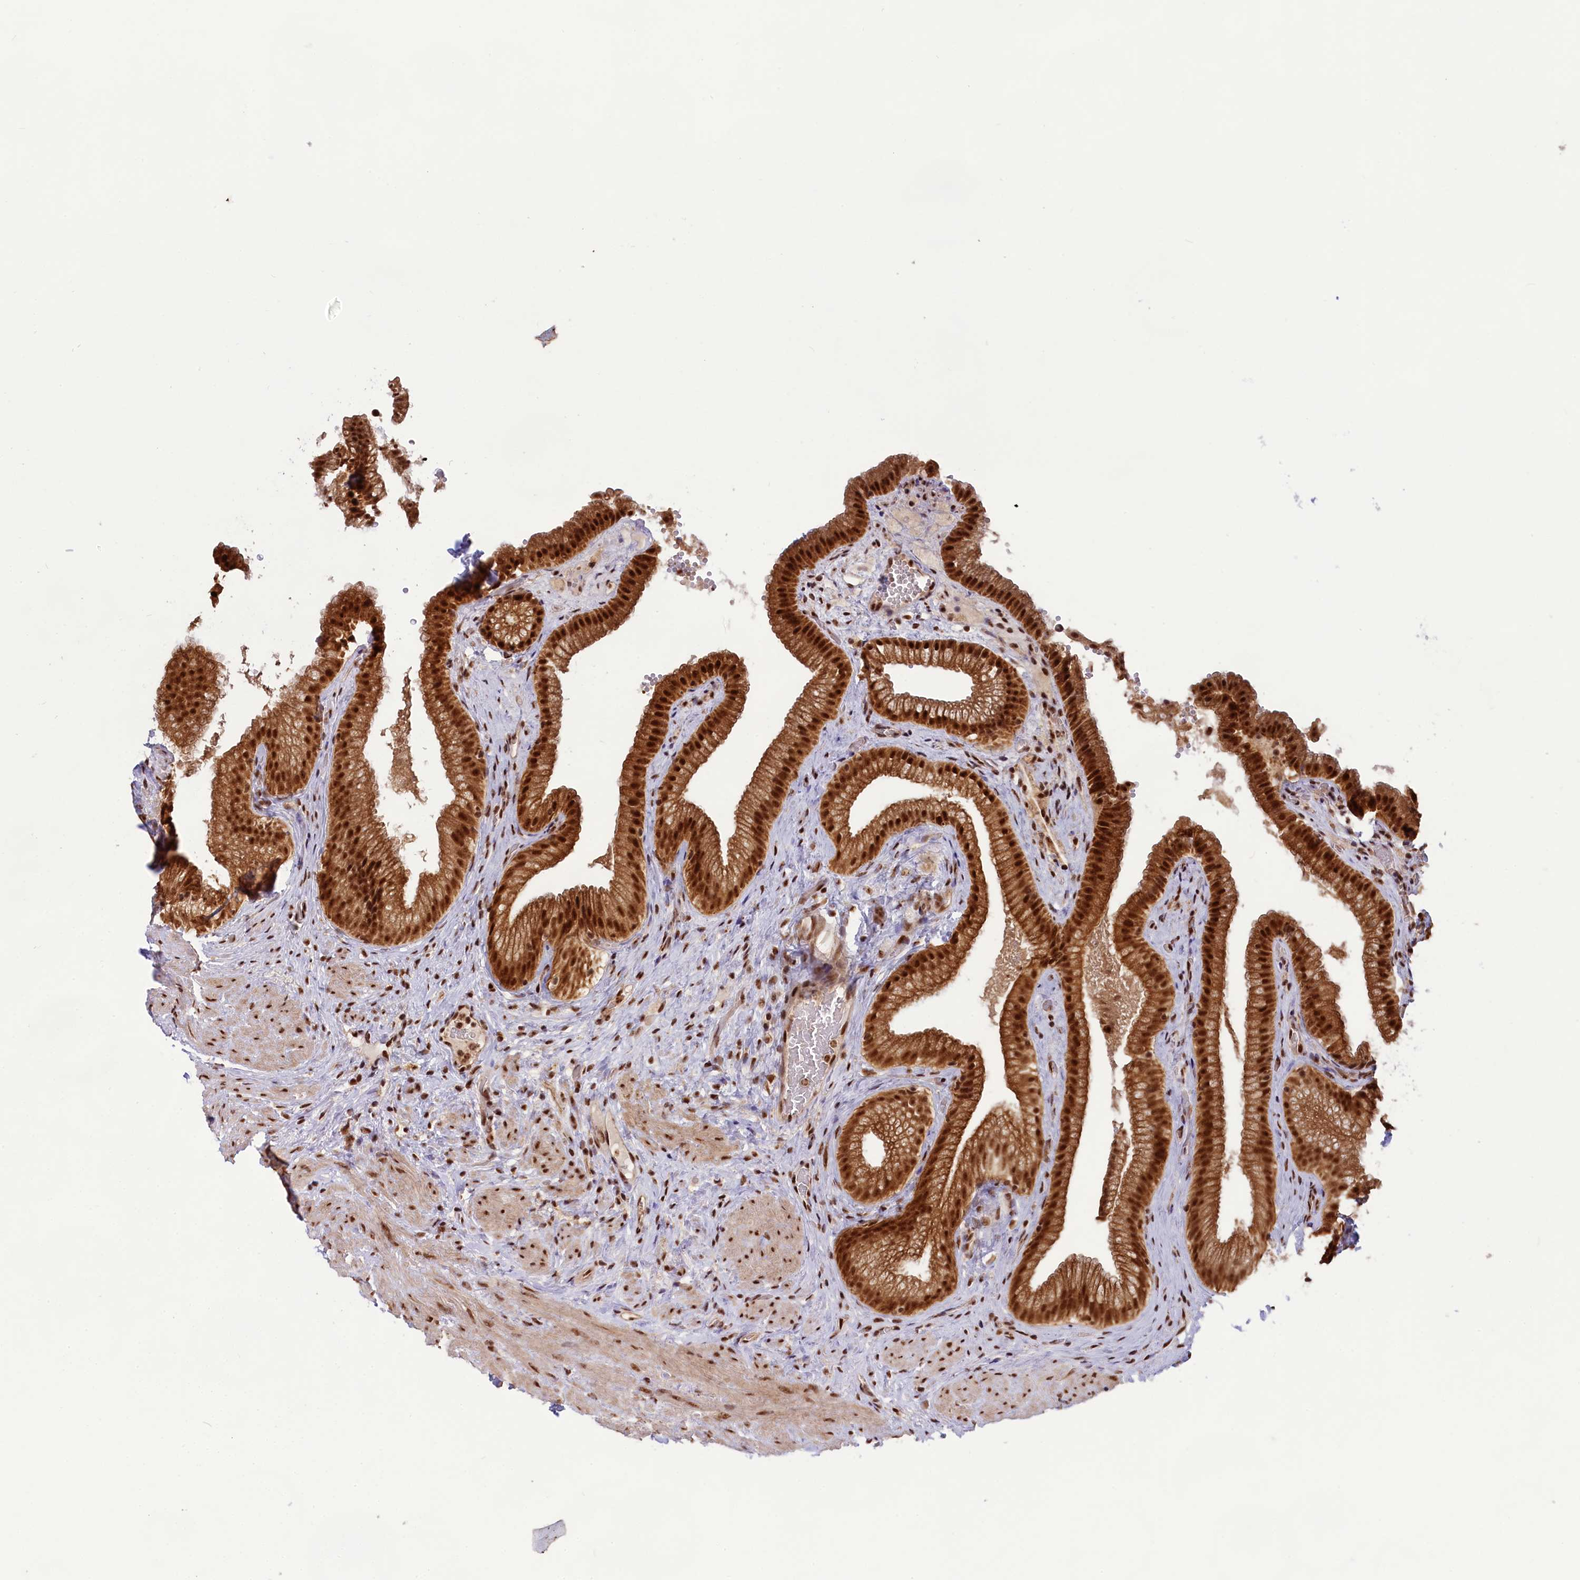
{"staining": {"intensity": "strong", "quantity": ">75%", "location": "cytoplasmic/membranous,nuclear"}, "tissue": "gallbladder", "cell_type": "Glandular cells", "image_type": "normal", "snomed": [{"axis": "morphology", "description": "Normal tissue, NOS"}, {"axis": "morphology", "description": "Inflammation, NOS"}, {"axis": "topography", "description": "Gallbladder"}], "caption": "Gallbladder stained with a brown dye shows strong cytoplasmic/membranous,nuclear positive staining in about >75% of glandular cells.", "gene": "CARD8", "patient": {"sex": "male", "age": 51}}